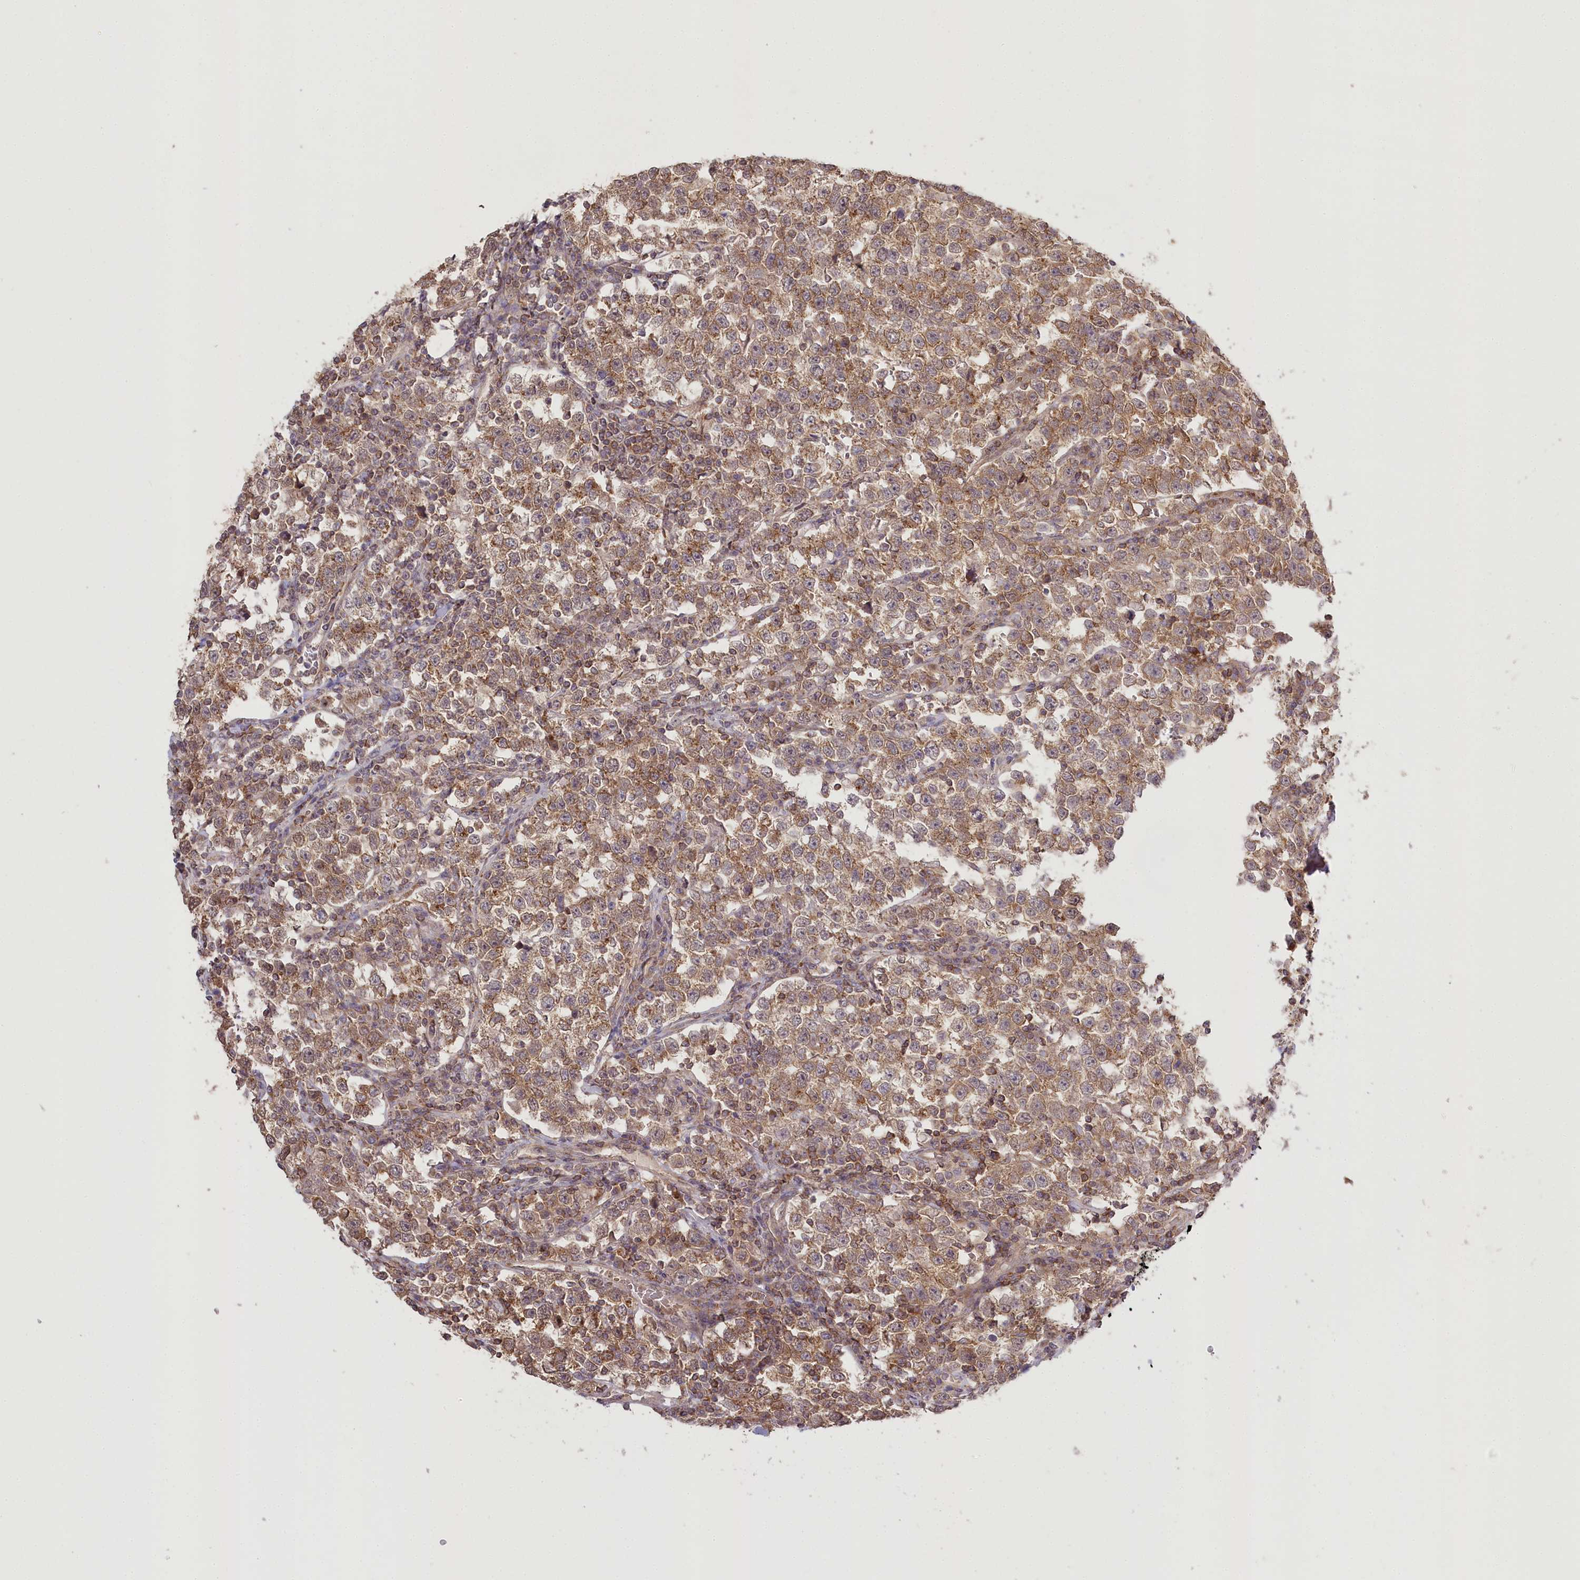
{"staining": {"intensity": "moderate", "quantity": ">75%", "location": "cytoplasmic/membranous"}, "tissue": "testis cancer", "cell_type": "Tumor cells", "image_type": "cancer", "snomed": [{"axis": "morphology", "description": "Normal tissue, NOS"}, {"axis": "morphology", "description": "Seminoma, NOS"}, {"axis": "topography", "description": "Testis"}], "caption": "A medium amount of moderate cytoplasmic/membranous staining is present in approximately >75% of tumor cells in testis cancer (seminoma) tissue. The staining was performed using DAB, with brown indicating positive protein expression. Nuclei are stained blue with hematoxylin.", "gene": "CCDC91", "patient": {"sex": "male", "age": 43}}